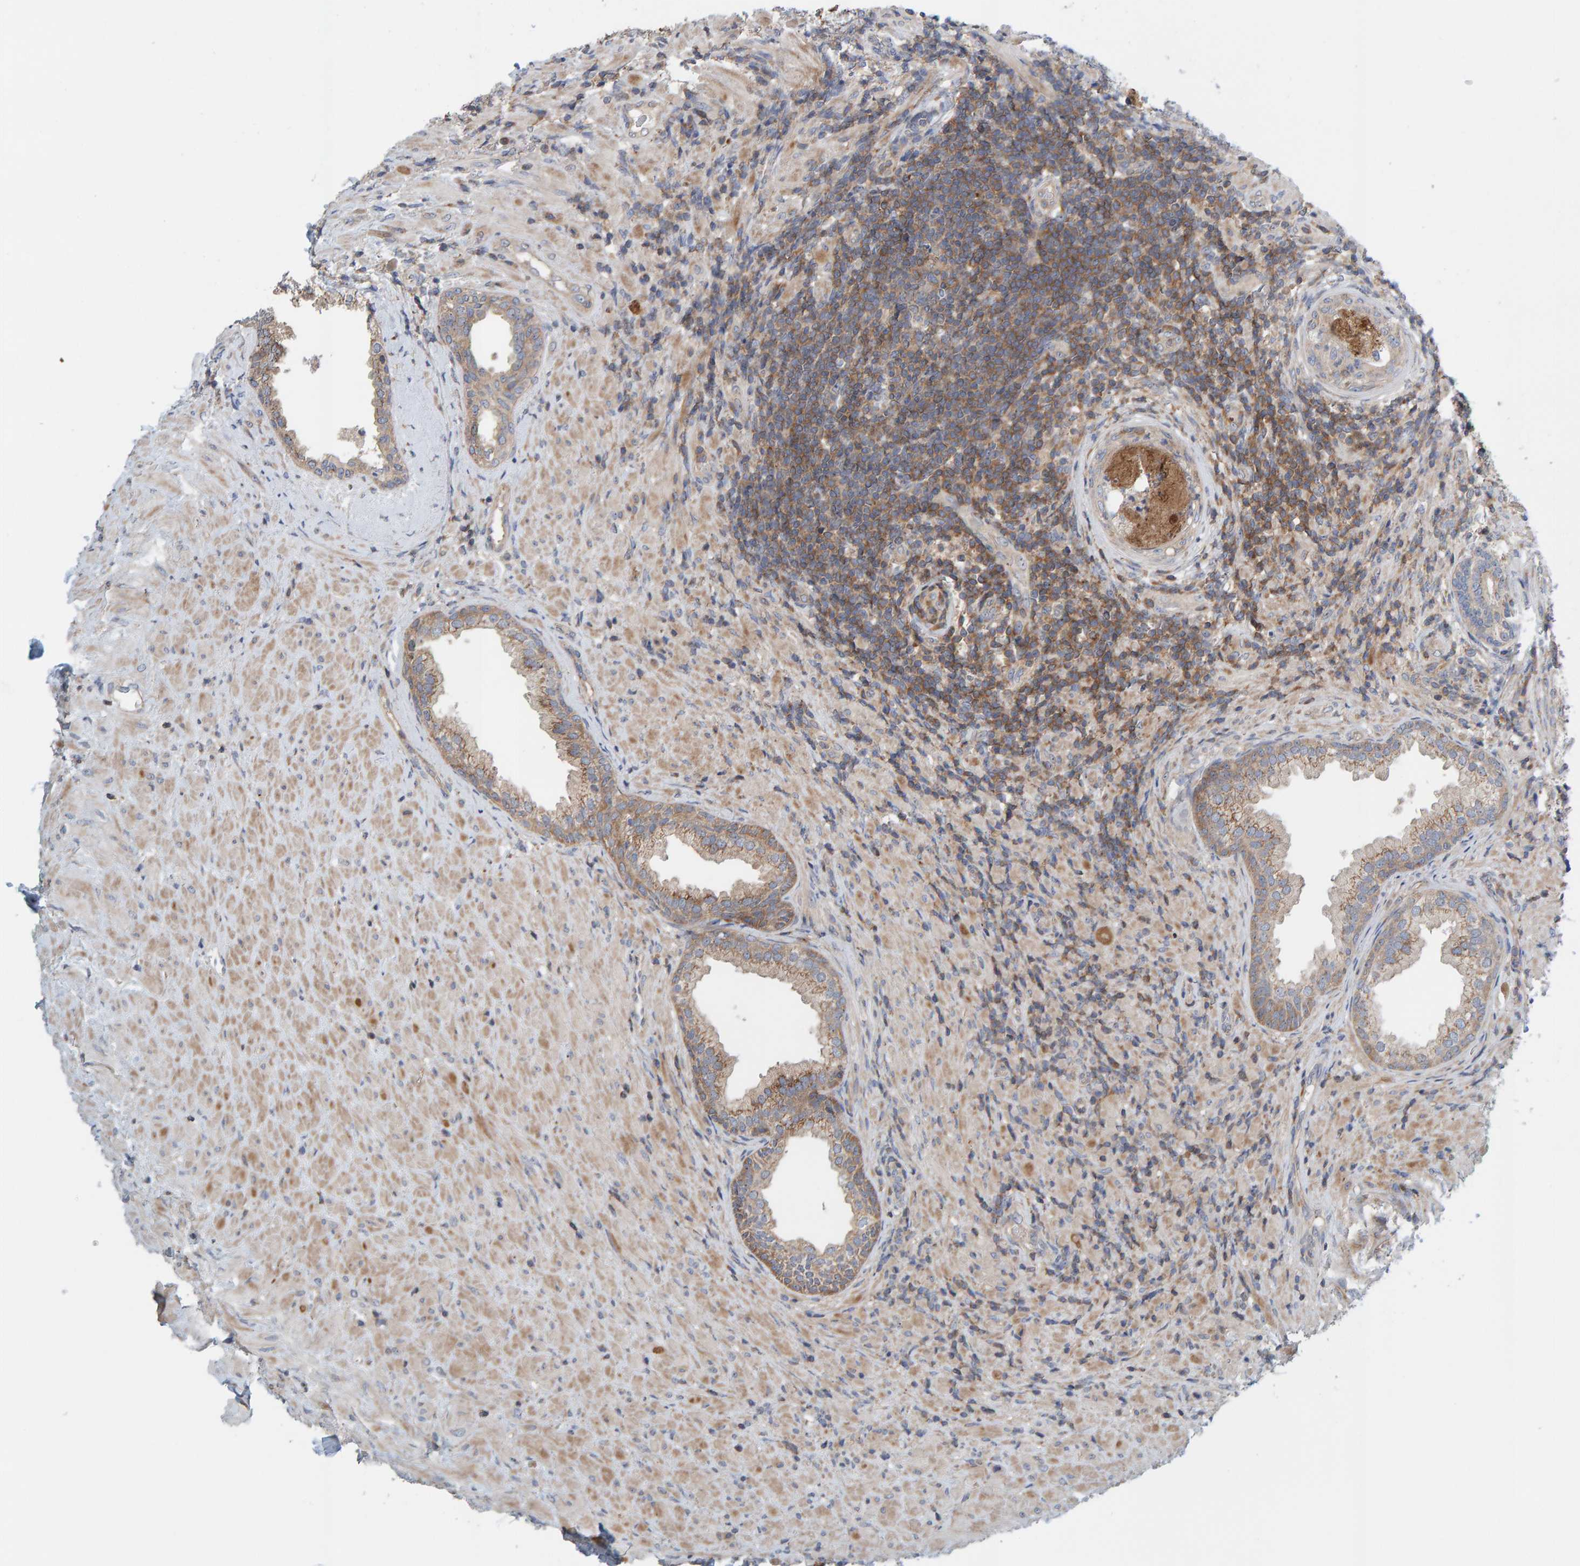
{"staining": {"intensity": "weak", "quantity": ">75%", "location": "cytoplasmic/membranous"}, "tissue": "prostate", "cell_type": "Glandular cells", "image_type": "normal", "snomed": [{"axis": "morphology", "description": "Normal tissue, NOS"}, {"axis": "topography", "description": "Prostate"}], "caption": "About >75% of glandular cells in unremarkable prostate show weak cytoplasmic/membranous protein positivity as visualized by brown immunohistochemical staining.", "gene": "CCM2", "patient": {"sex": "male", "age": 76}}